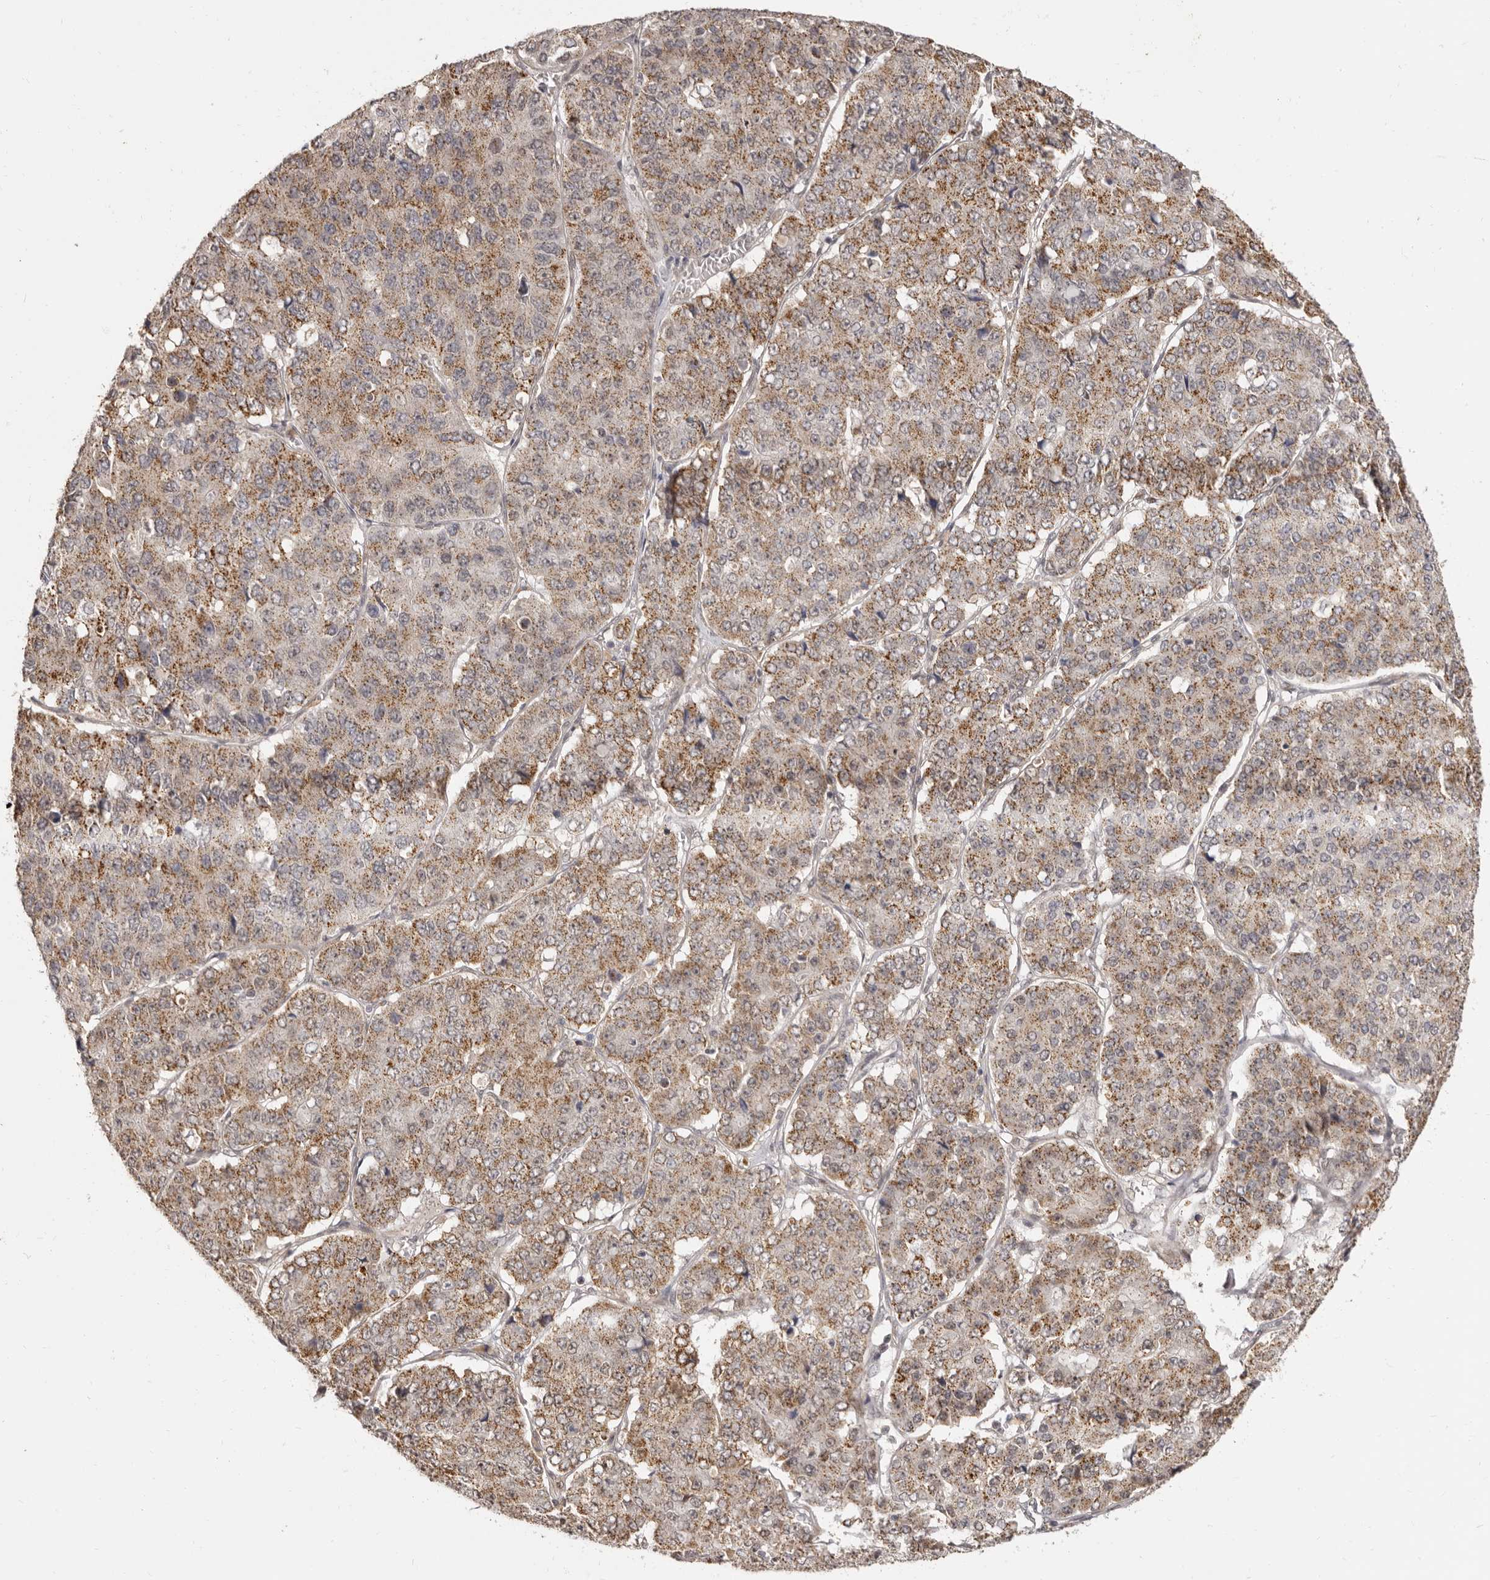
{"staining": {"intensity": "moderate", "quantity": "25%-75%", "location": "cytoplasmic/membranous"}, "tissue": "pancreatic cancer", "cell_type": "Tumor cells", "image_type": "cancer", "snomed": [{"axis": "morphology", "description": "Adenocarcinoma, NOS"}, {"axis": "topography", "description": "Pancreas"}], "caption": "Immunohistochemical staining of human adenocarcinoma (pancreatic) demonstrates moderate cytoplasmic/membranous protein staining in approximately 25%-75% of tumor cells. (Stains: DAB (3,3'-diaminobenzidine) in brown, nuclei in blue, Microscopy: brightfield microscopy at high magnification).", "gene": "ZNF326", "patient": {"sex": "male", "age": 50}}